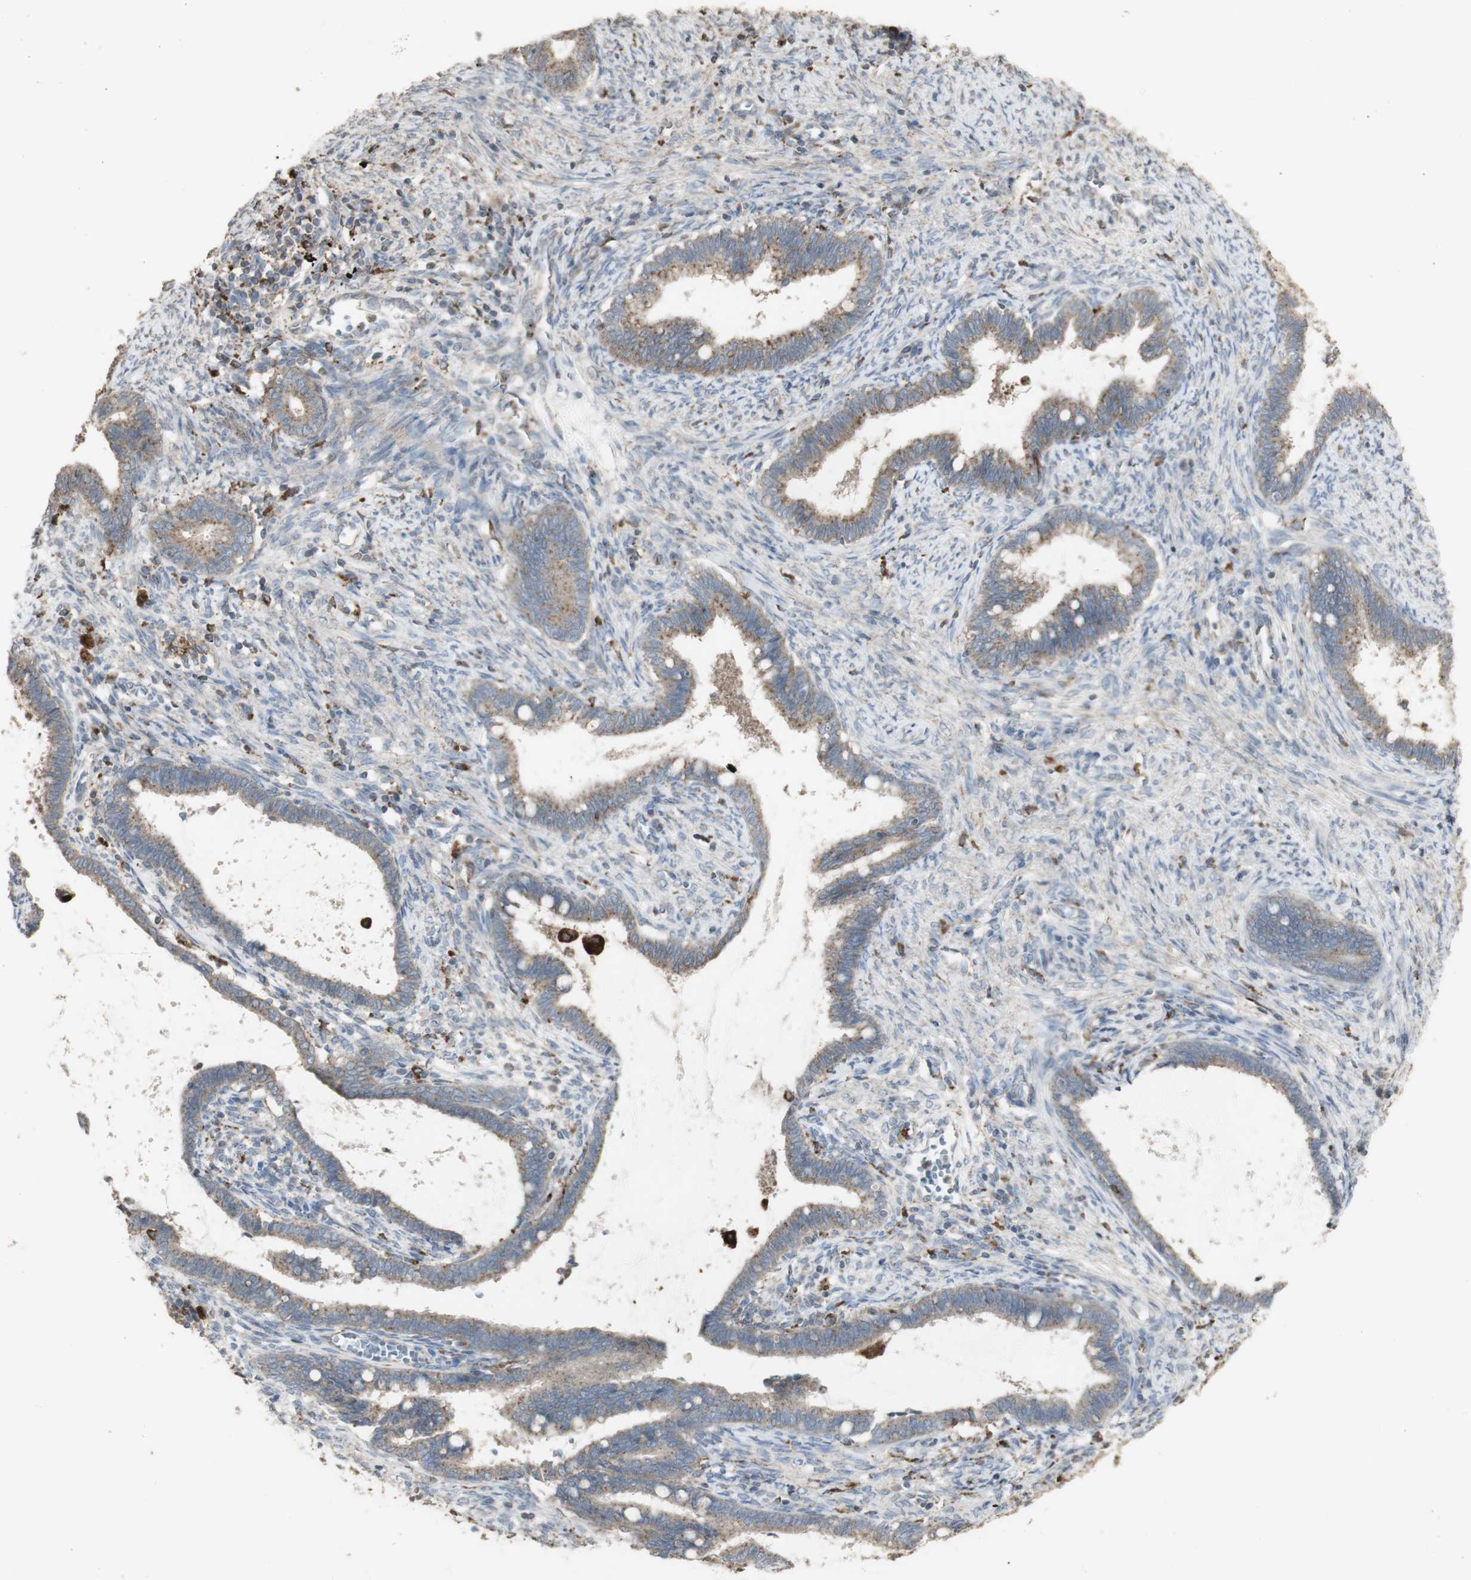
{"staining": {"intensity": "moderate", "quantity": ">75%", "location": "cytoplasmic/membranous"}, "tissue": "cervical cancer", "cell_type": "Tumor cells", "image_type": "cancer", "snomed": [{"axis": "morphology", "description": "Adenocarcinoma, NOS"}, {"axis": "topography", "description": "Cervix"}], "caption": "This is an image of IHC staining of cervical cancer, which shows moderate expression in the cytoplasmic/membranous of tumor cells.", "gene": "ATP6V1E1", "patient": {"sex": "female", "age": 44}}